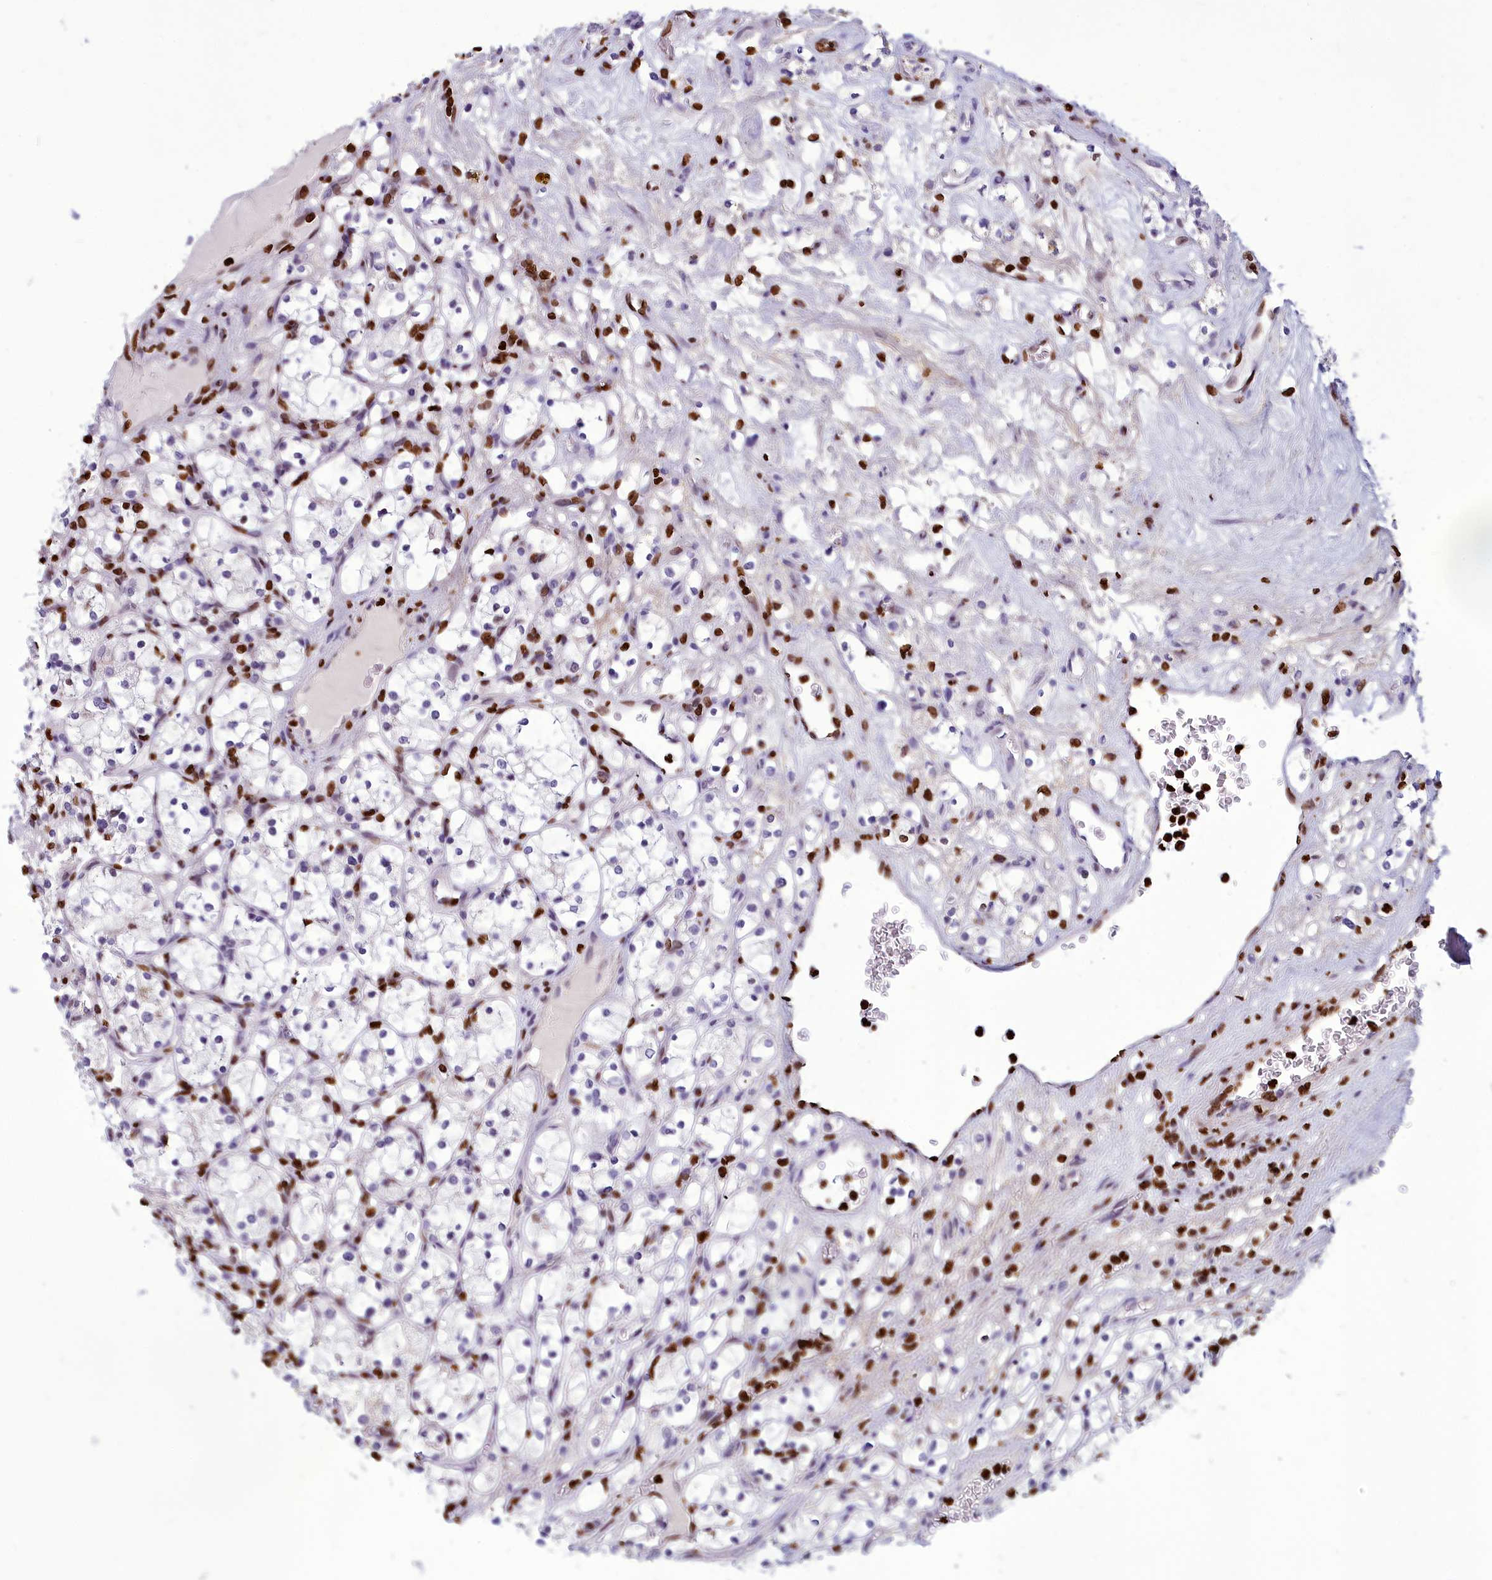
{"staining": {"intensity": "negative", "quantity": "none", "location": "none"}, "tissue": "renal cancer", "cell_type": "Tumor cells", "image_type": "cancer", "snomed": [{"axis": "morphology", "description": "Adenocarcinoma, NOS"}, {"axis": "topography", "description": "Kidney"}], "caption": "High power microscopy histopathology image of an immunohistochemistry (IHC) photomicrograph of renal cancer (adenocarcinoma), revealing no significant positivity in tumor cells.", "gene": "AKAP17A", "patient": {"sex": "female", "age": 69}}